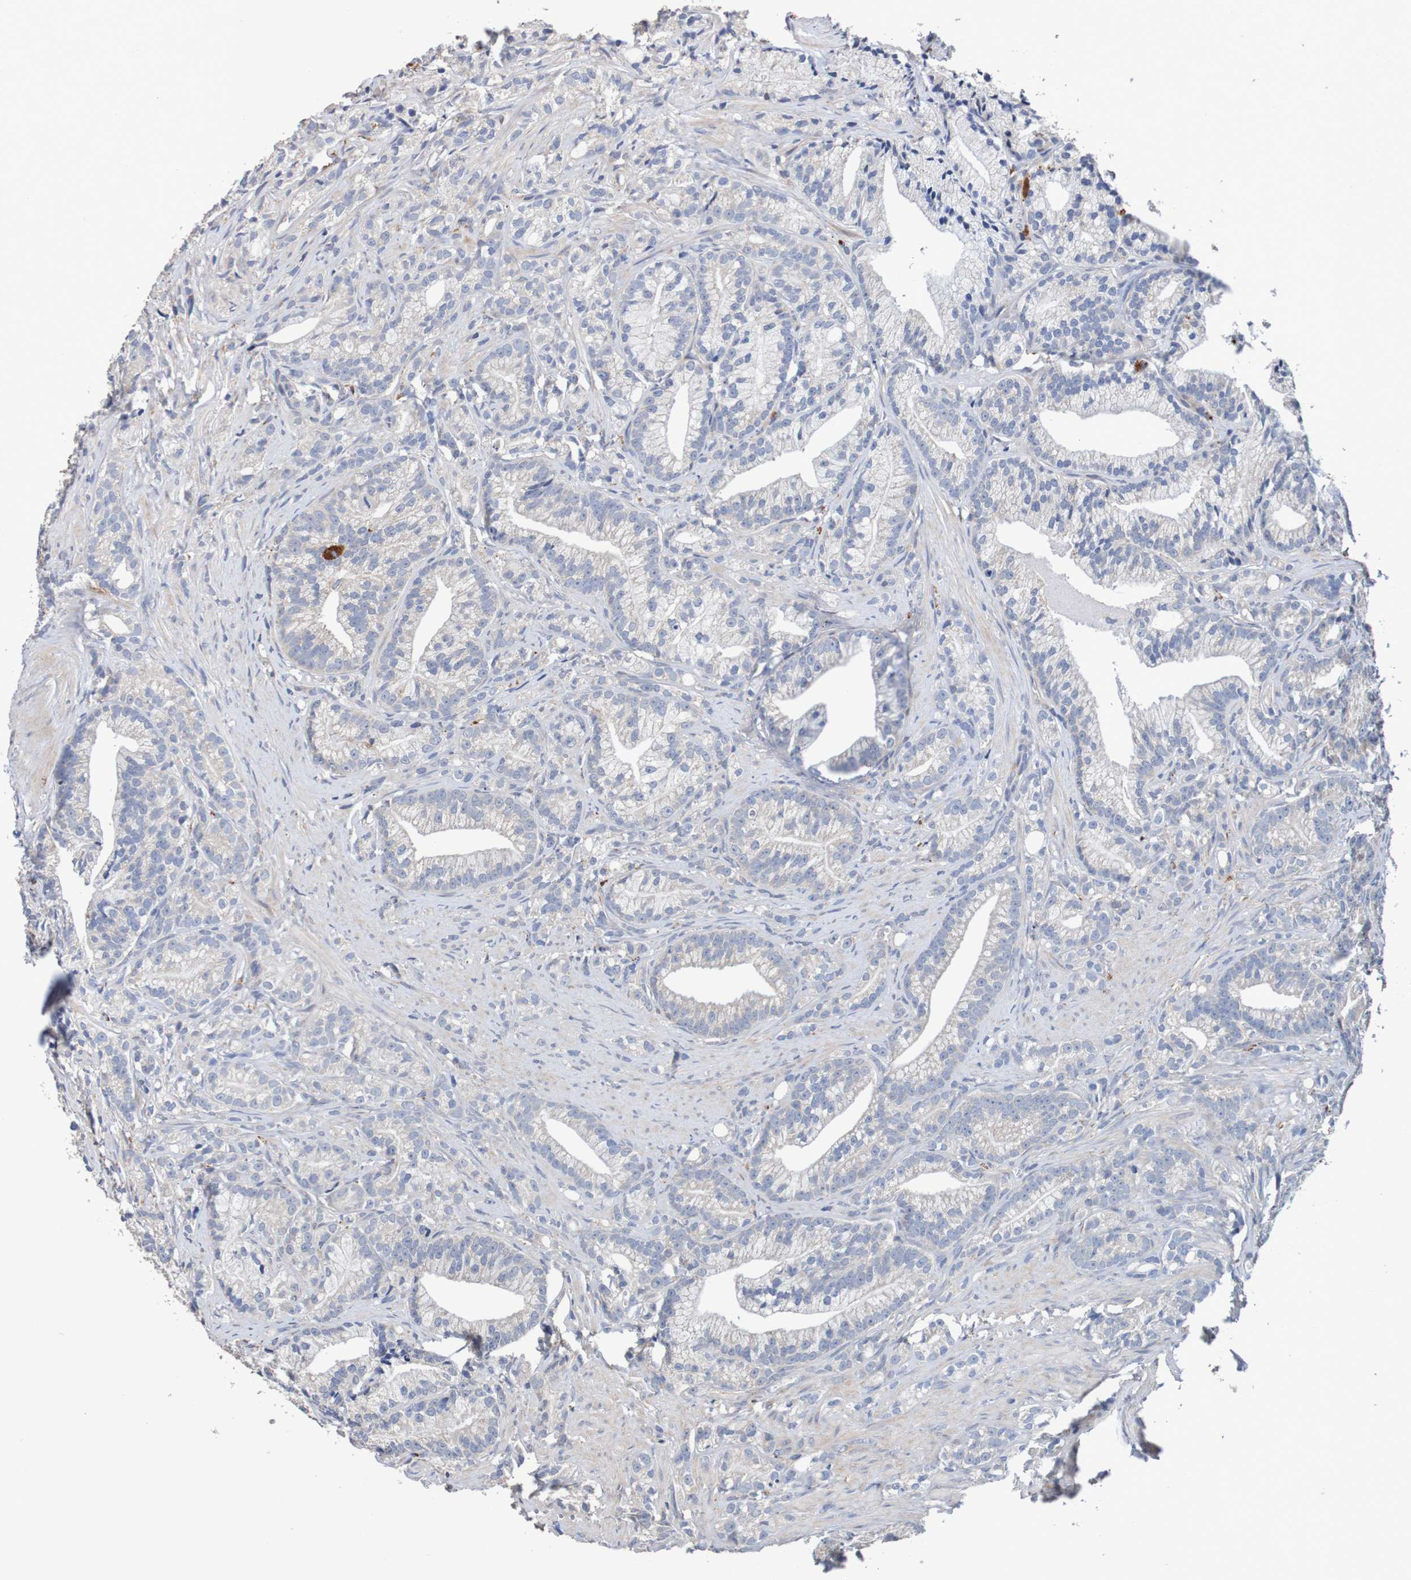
{"staining": {"intensity": "negative", "quantity": "none", "location": "none"}, "tissue": "prostate cancer", "cell_type": "Tumor cells", "image_type": "cancer", "snomed": [{"axis": "morphology", "description": "Adenocarcinoma, Low grade"}, {"axis": "topography", "description": "Prostate"}], "caption": "This is an immunohistochemistry (IHC) micrograph of human prostate cancer (adenocarcinoma (low-grade)). There is no positivity in tumor cells.", "gene": "FIBP", "patient": {"sex": "male", "age": 89}}